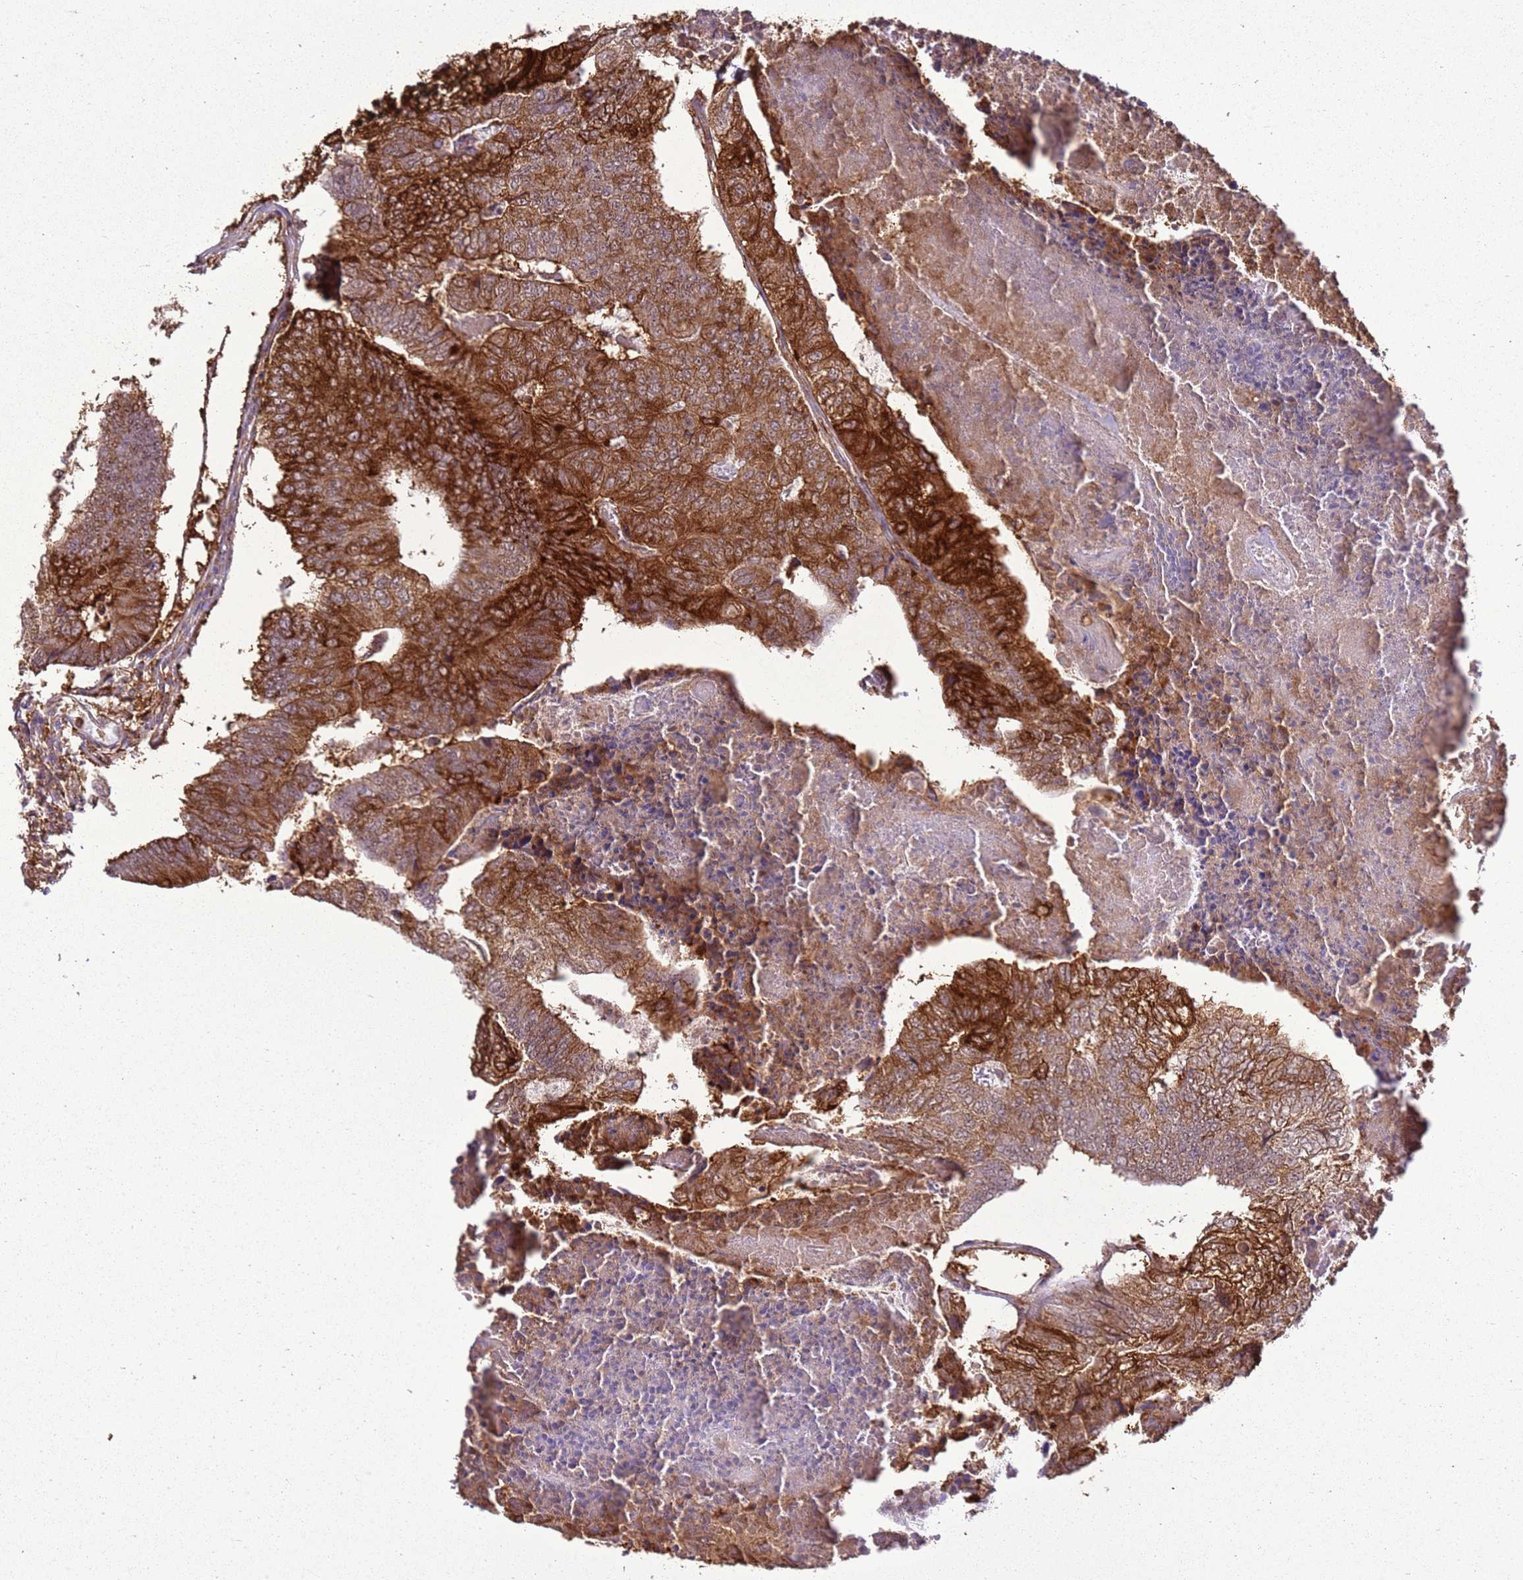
{"staining": {"intensity": "strong", "quantity": ">75%", "location": "cytoplasmic/membranous"}, "tissue": "colorectal cancer", "cell_type": "Tumor cells", "image_type": "cancer", "snomed": [{"axis": "morphology", "description": "Adenocarcinoma, NOS"}, {"axis": "topography", "description": "Colon"}], "caption": "Colorectal adenocarcinoma stained with a brown dye exhibits strong cytoplasmic/membranous positive staining in approximately >75% of tumor cells.", "gene": "GABRE", "patient": {"sex": "female", "age": 67}}